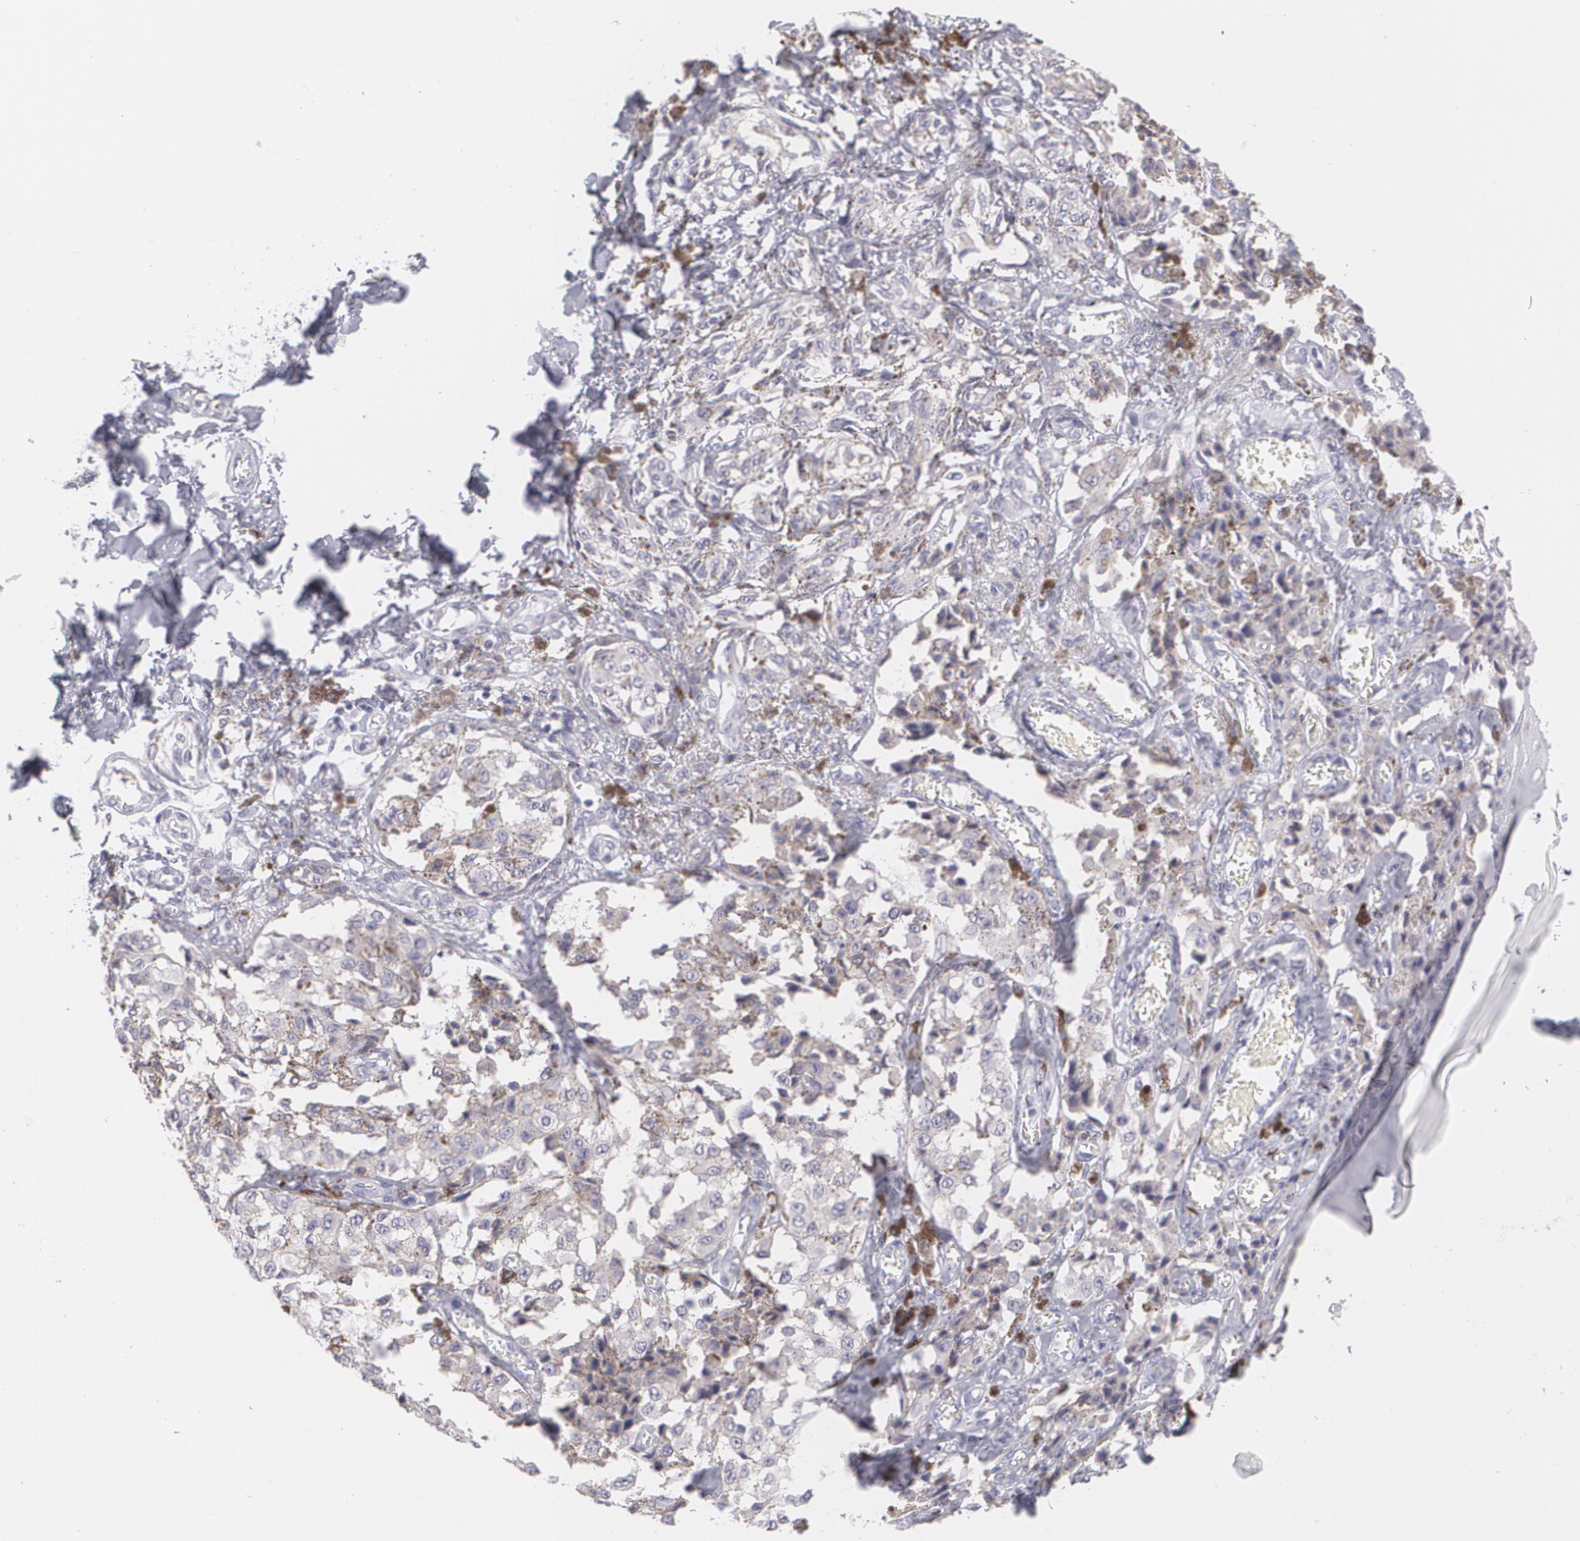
{"staining": {"intensity": "negative", "quantity": "none", "location": "none"}, "tissue": "melanoma", "cell_type": "Tumor cells", "image_type": "cancer", "snomed": [{"axis": "morphology", "description": "Malignant melanoma, NOS"}, {"axis": "topography", "description": "Skin"}], "caption": "Tumor cells are negative for protein expression in human melanoma.", "gene": "MBNL3", "patient": {"sex": "female", "age": 82}}